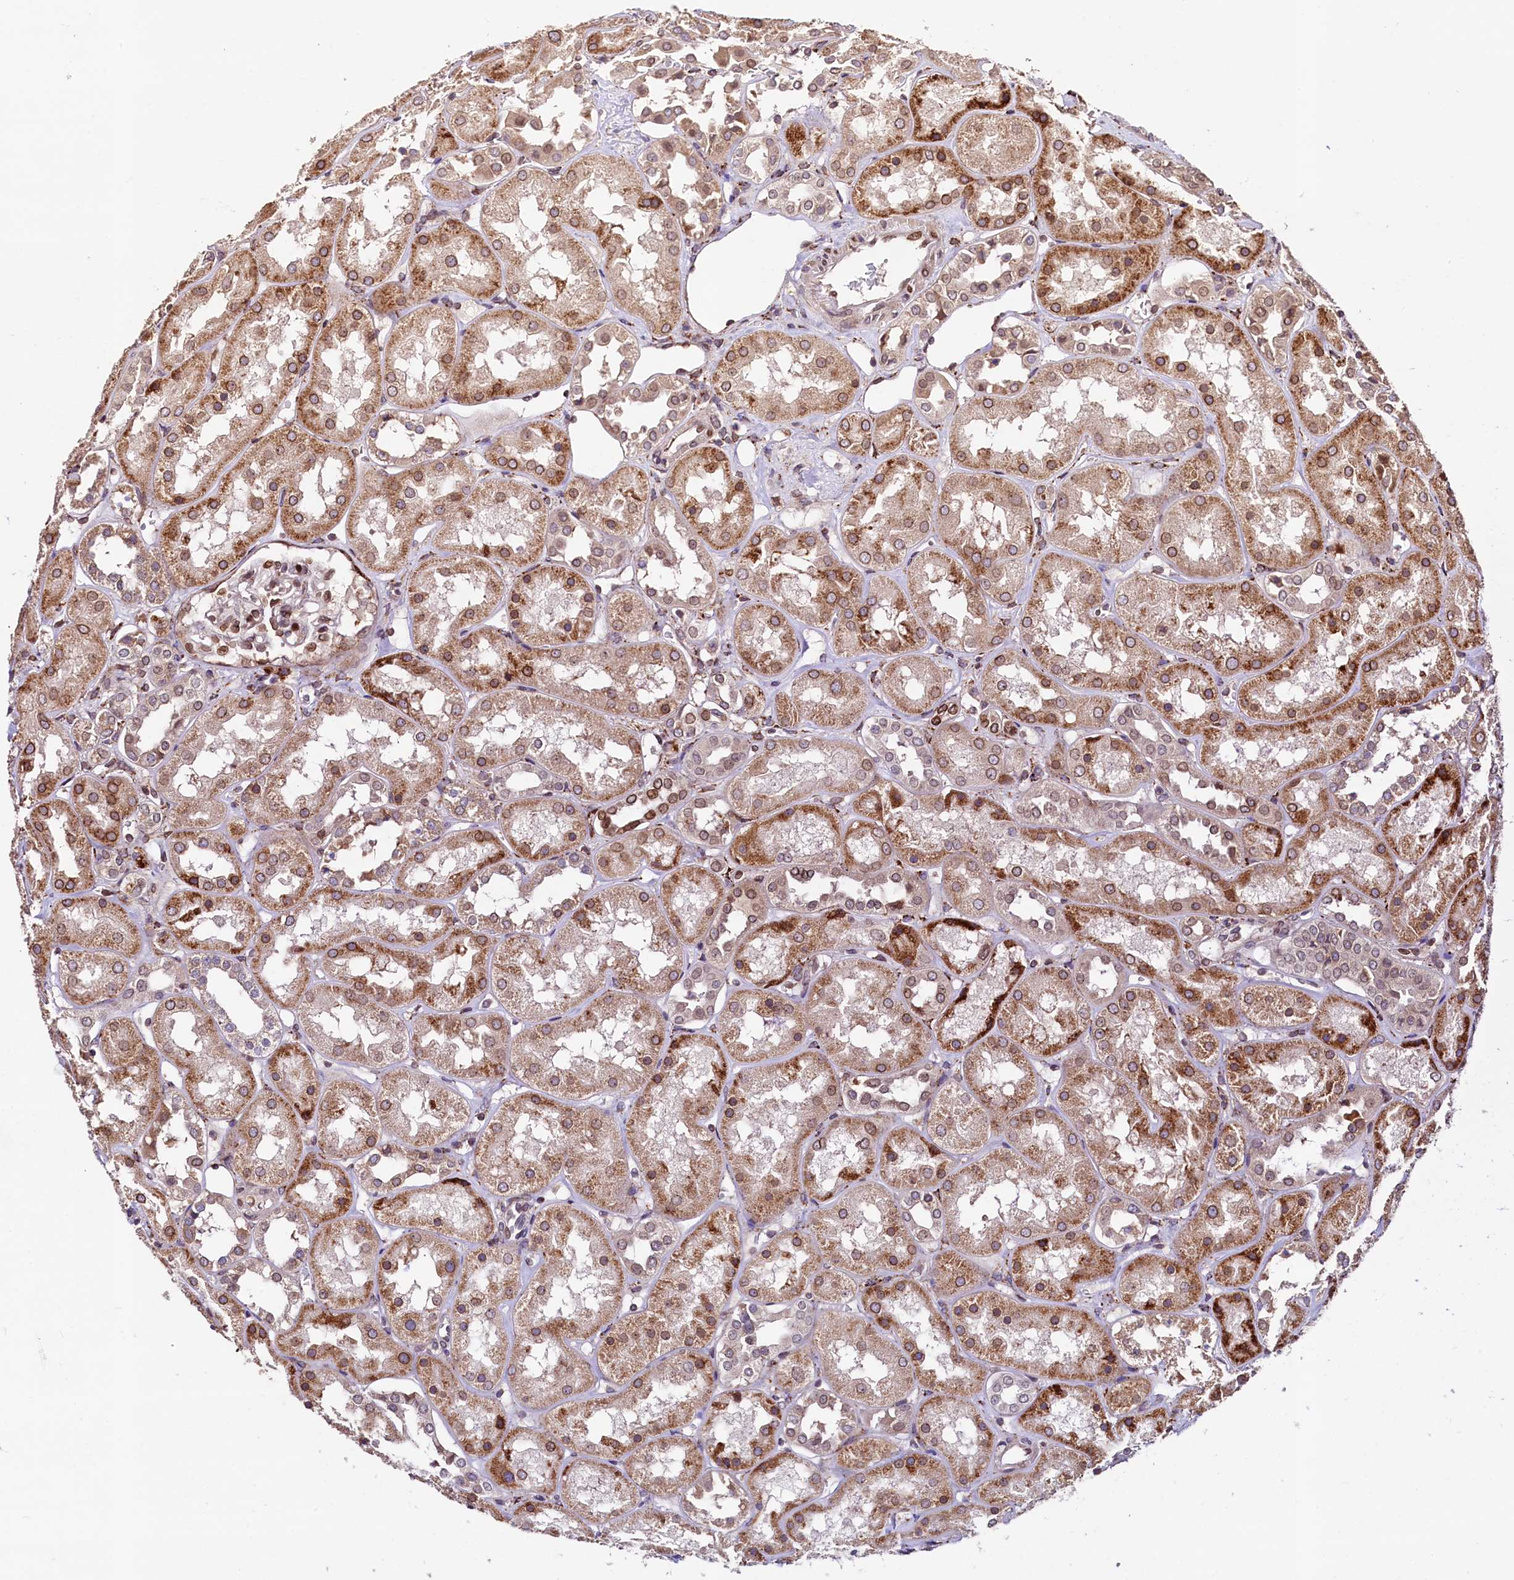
{"staining": {"intensity": "moderate", "quantity": "25%-75%", "location": "cytoplasmic/membranous,nuclear"}, "tissue": "kidney", "cell_type": "Cells in glomeruli", "image_type": "normal", "snomed": [{"axis": "morphology", "description": "Normal tissue, NOS"}, {"axis": "topography", "description": "Kidney"}], "caption": "High-magnification brightfield microscopy of normal kidney stained with DAB (3,3'-diaminobenzidine) (brown) and counterstained with hematoxylin (blue). cells in glomeruli exhibit moderate cytoplasmic/membranous,nuclear staining is identified in about25%-75% of cells. The staining was performed using DAB, with brown indicating positive protein expression. Nuclei are stained blue with hematoxylin.", "gene": "C5orf15", "patient": {"sex": "male", "age": 70}}